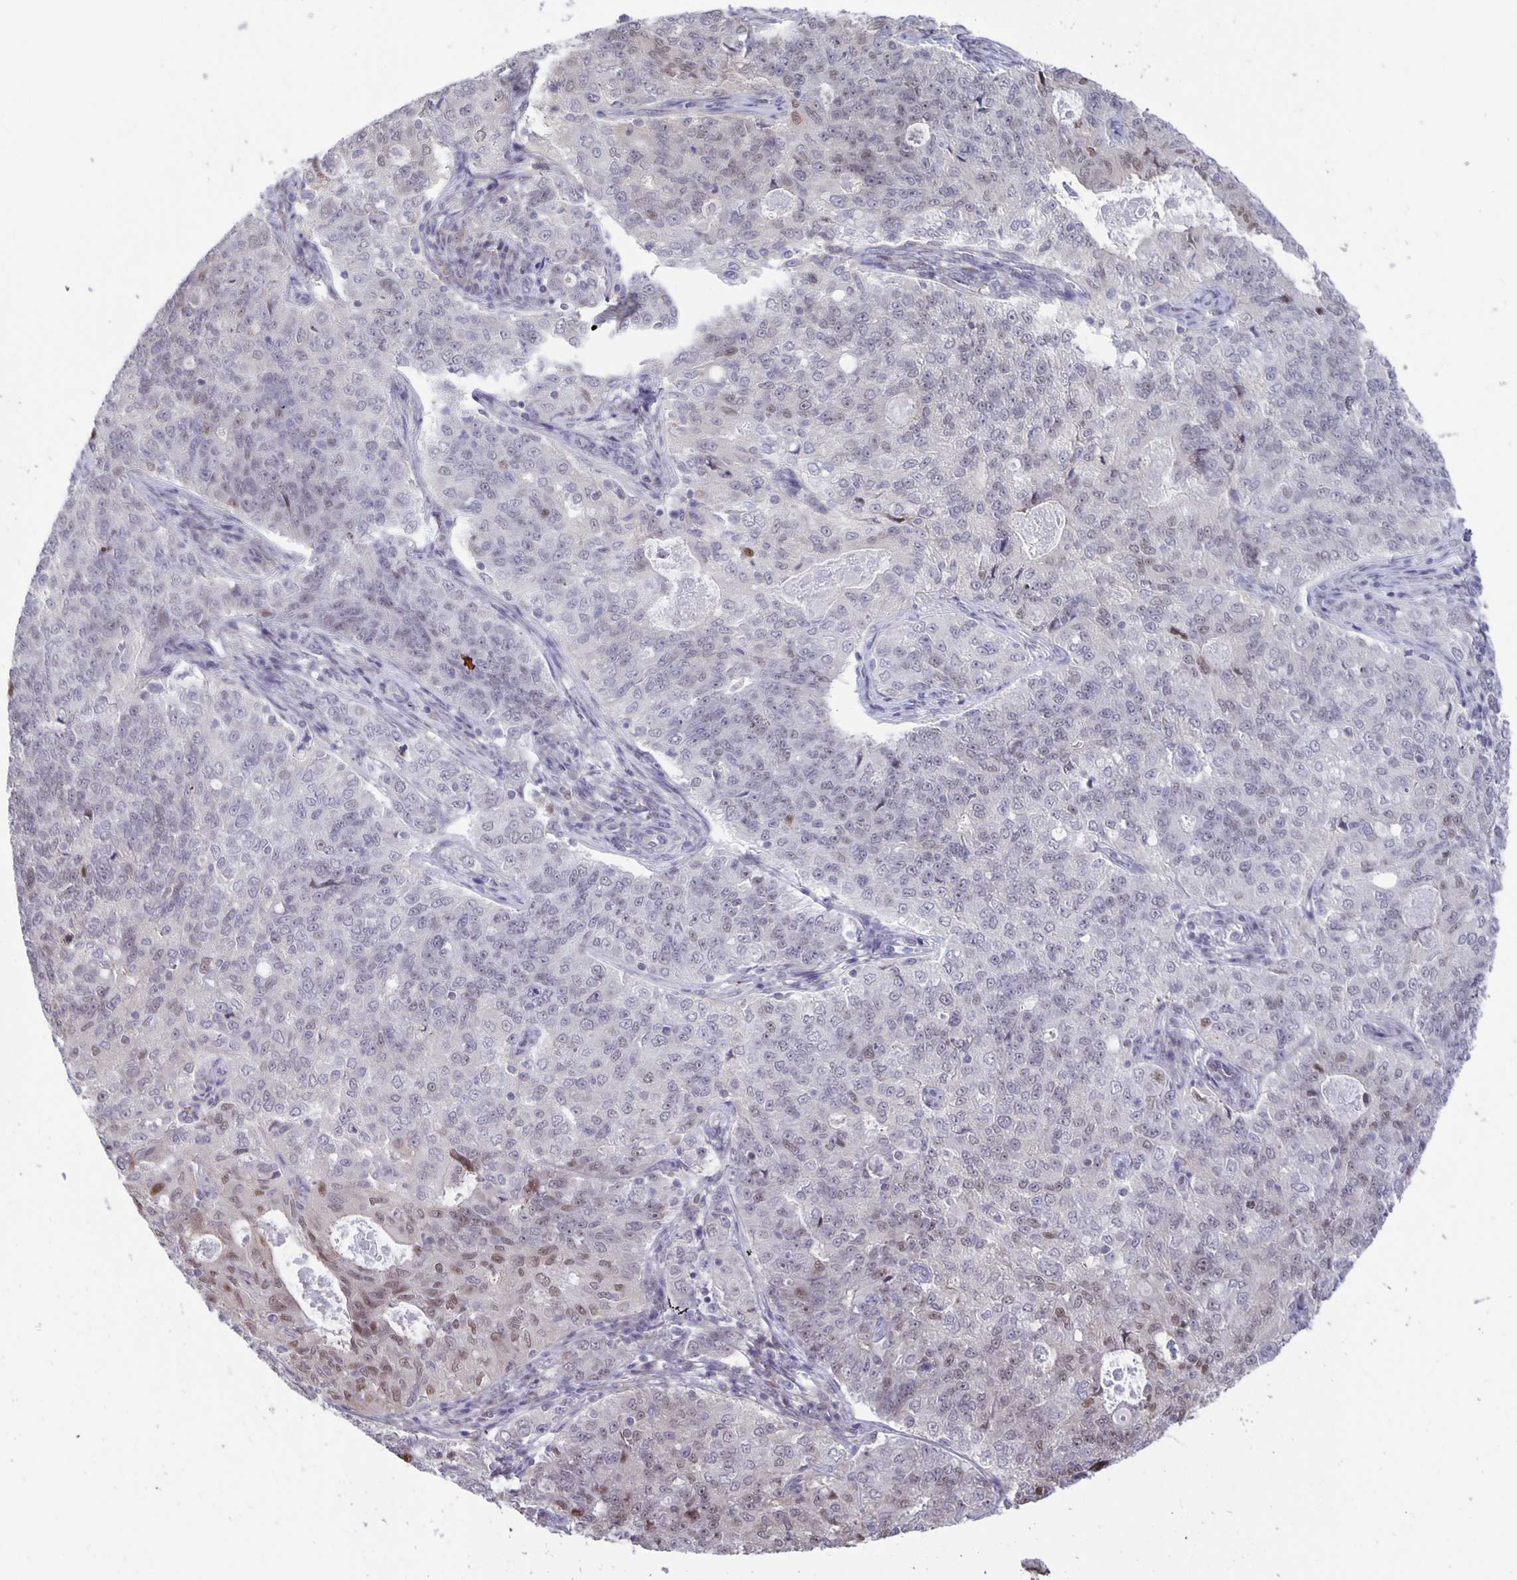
{"staining": {"intensity": "weak", "quantity": "<25%", "location": "nuclear"}, "tissue": "endometrial cancer", "cell_type": "Tumor cells", "image_type": "cancer", "snomed": [{"axis": "morphology", "description": "Adenocarcinoma, NOS"}, {"axis": "topography", "description": "Endometrium"}], "caption": "The immunohistochemistry image has no significant staining in tumor cells of endometrial cancer (adenocarcinoma) tissue.", "gene": "MAPK12", "patient": {"sex": "female", "age": 43}}